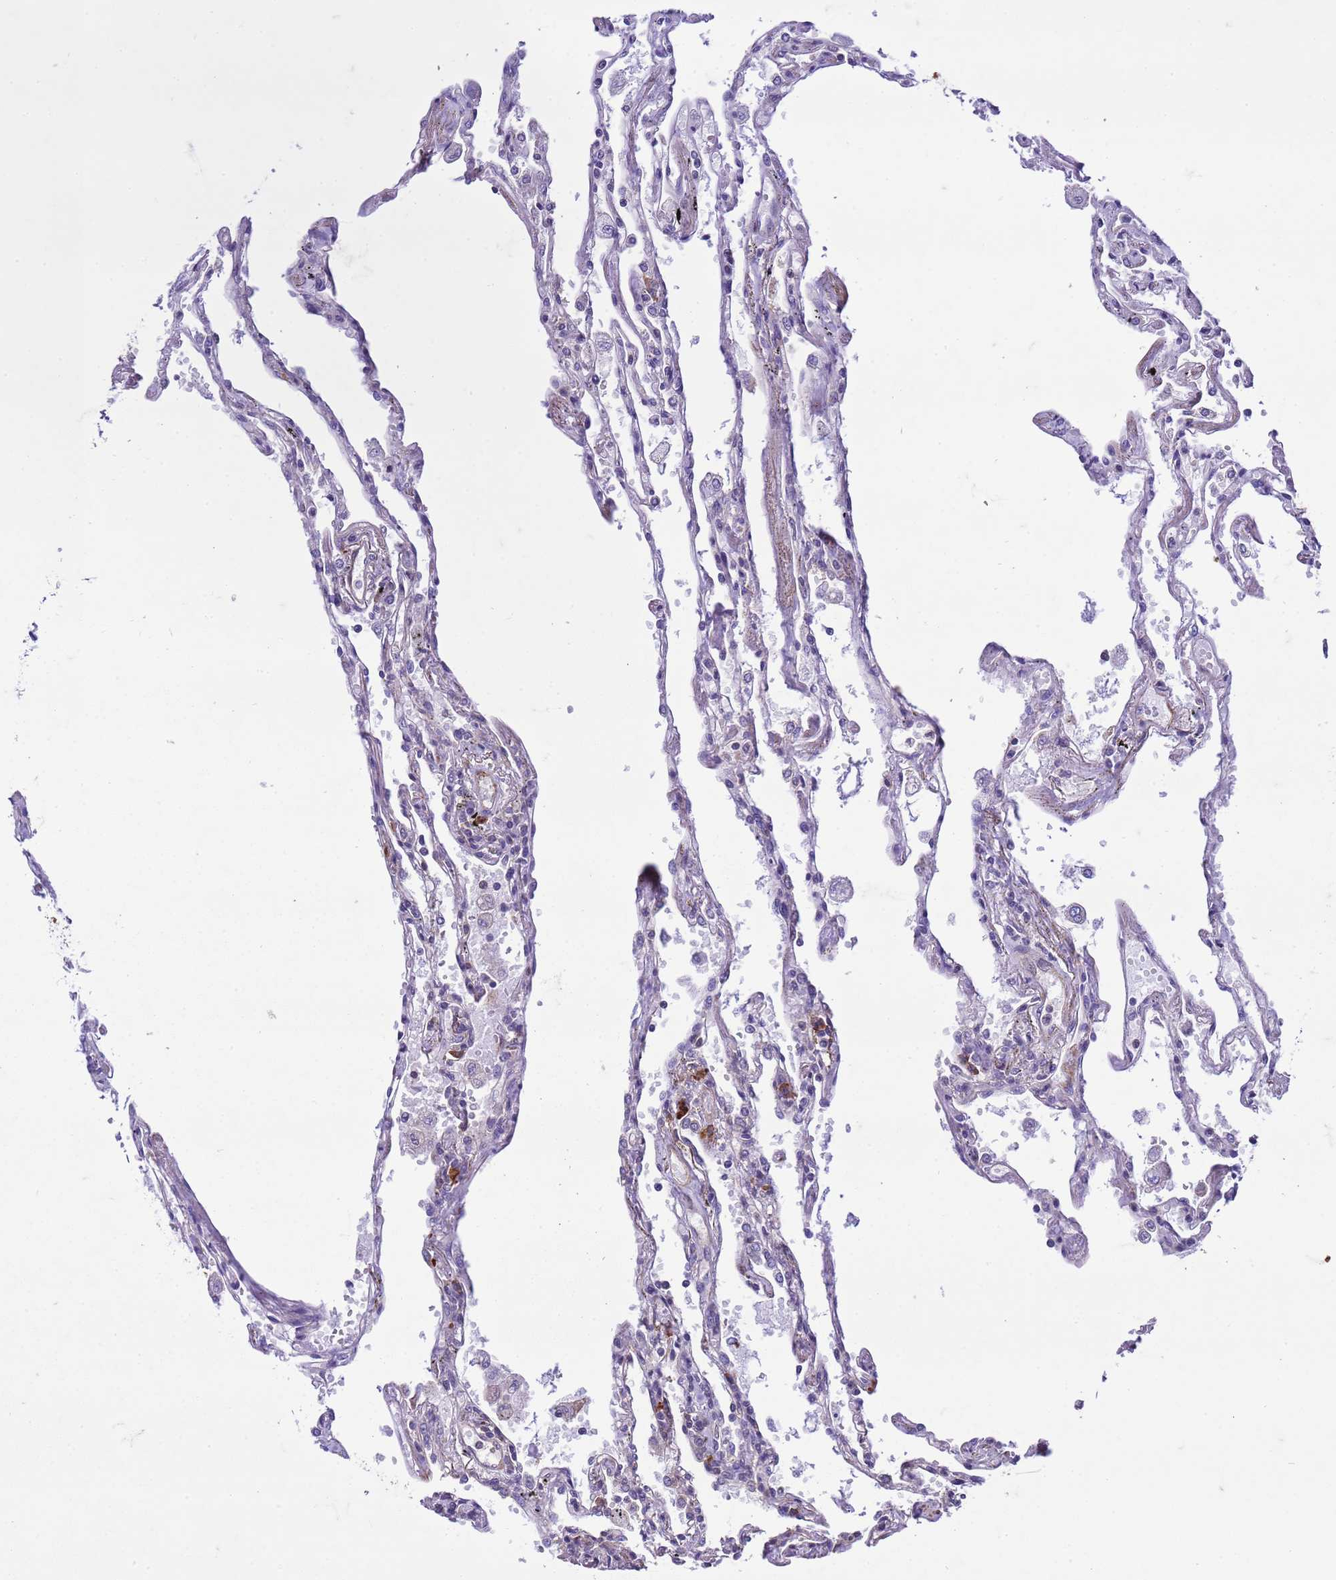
{"staining": {"intensity": "weak", "quantity": "<25%", "location": "cytoplasmic/membranous"}, "tissue": "lung", "cell_type": "Alveolar cells", "image_type": "normal", "snomed": [{"axis": "morphology", "description": "Normal tissue, NOS"}, {"axis": "topography", "description": "Lung"}], "caption": "Immunohistochemistry (IHC) histopathology image of normal lung: lung stained with DAB (3,3'-diaminobenzidine) displays no significant protein expression in alveolar cells. (Immunohistochemistry, brightfield microscopy, high magnification).", "gene": "GEN1", "patient": {"sex": "female", "age": 67}}